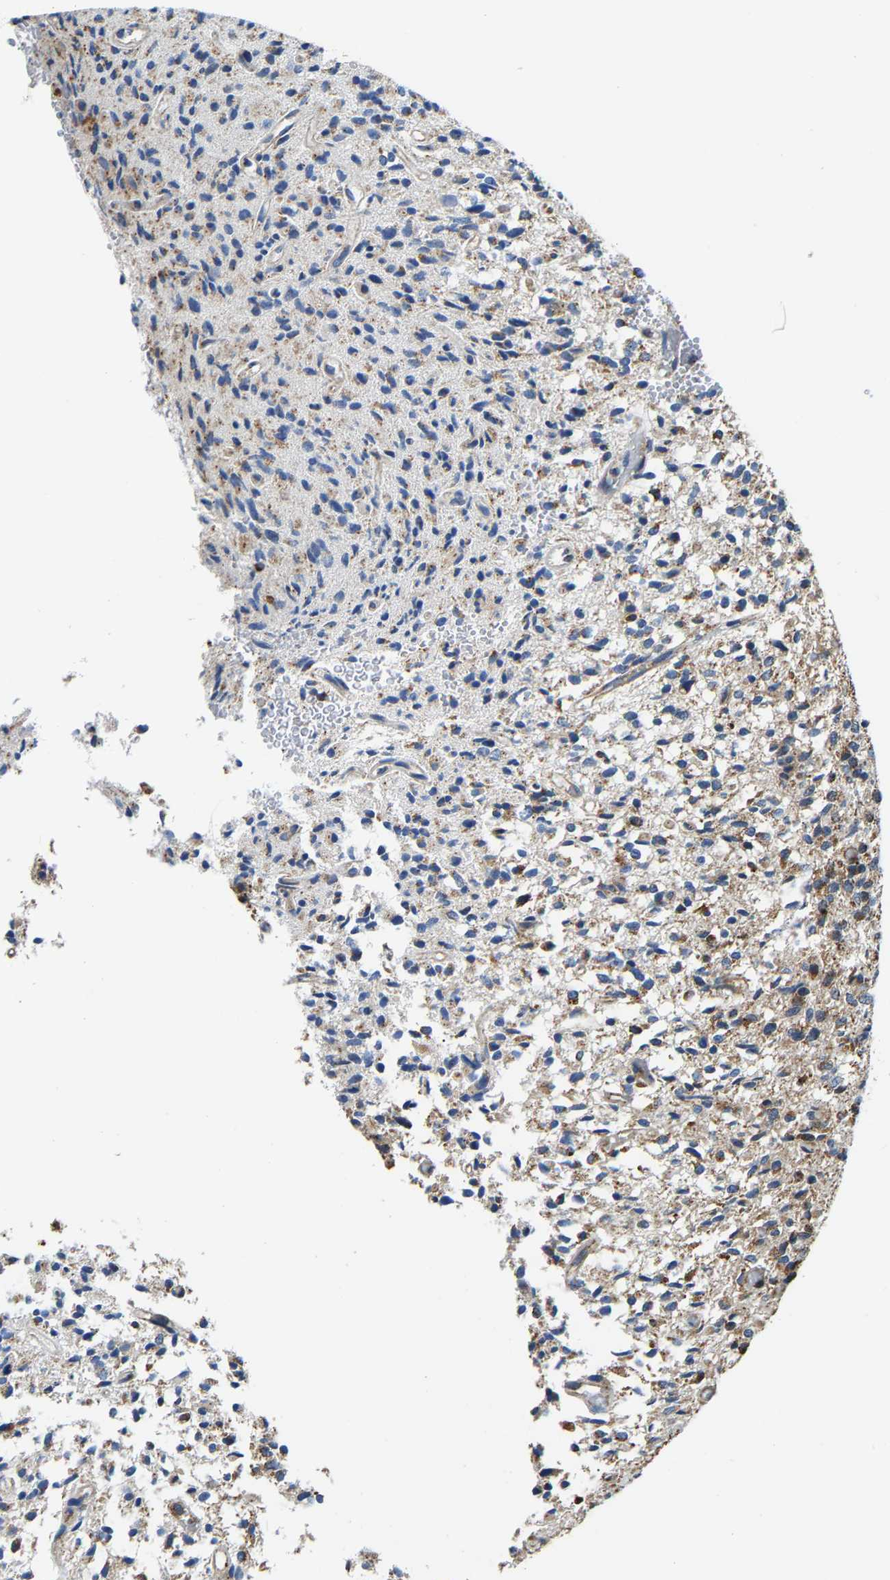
{"staining": {"intensity": "moderate", "quantity": "25%-75%", "location": "cytoplasmic/membranous"}, "tissue": "glioma", "cell_type": "Tumor cells", "image_type": "cancer", "snomed": [{"axis": "morphology", "description": "Glioma, malignant, High grade"}, {"axis": "topography", "description": "Brain"}], "caption": "Protein positivity by IHC exhibits moderate cytoplasmic/membranous expression in about 25%-75% of tumor cells in glioma. Nuclei are stained in blue.", "gene": "GIMAP7", "patient": {"sex": "male", "age": 71}}